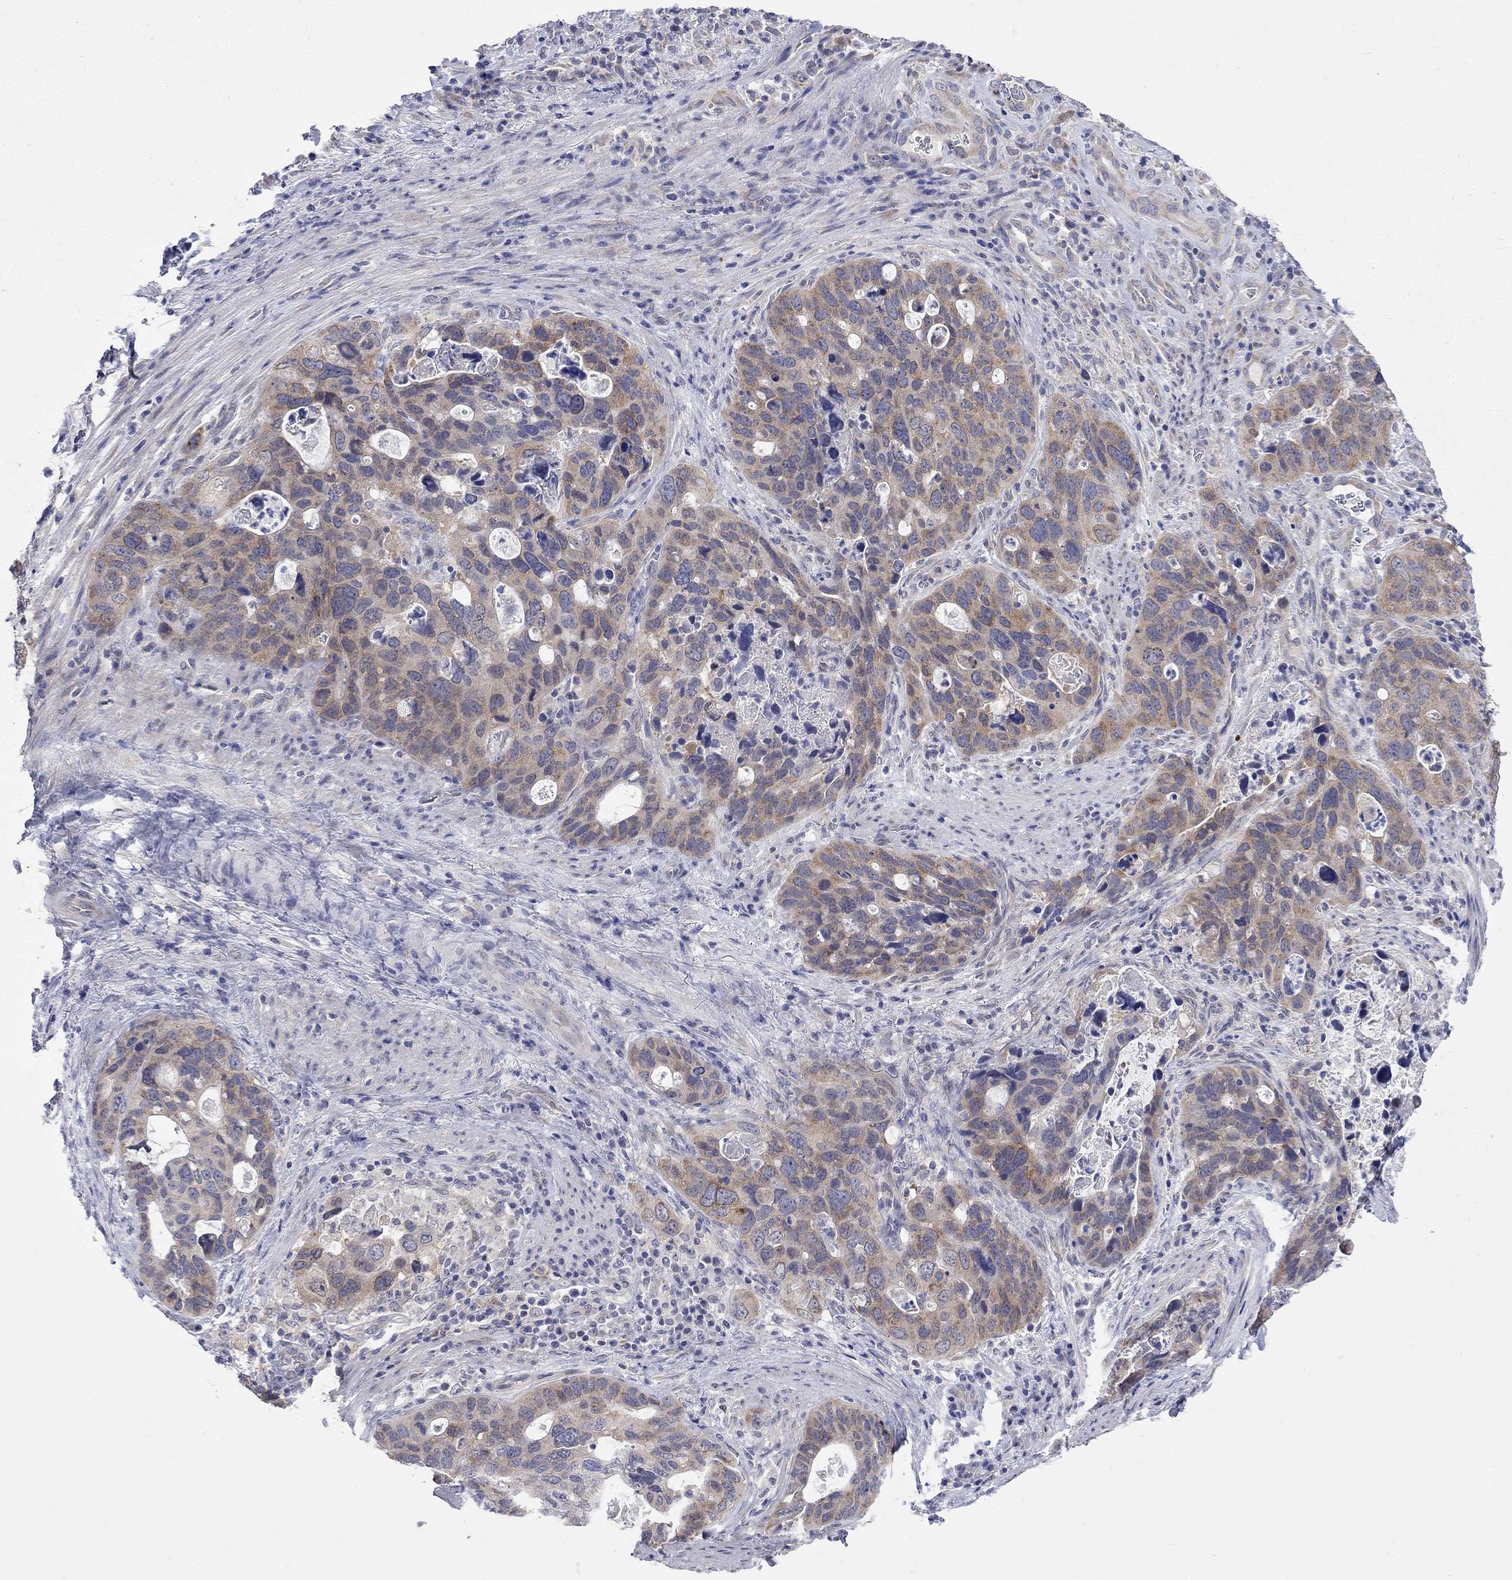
{"staining": {"intensity": "moderate", "quantity": "25%-75%", "location": "cytoplasmic/membranous"}, "tissue": "stomach cancer", "cell_type": "Tumor cells", "image_type": "cancer", "snomed": [{"axis": "morphology", "description": "Adenocarcinoma, NOS"}, {"axis": "topography", "description": "Stomach"}], "caption": "Protein expression analysis of stomach adenocarcinoma exhibits moderate cytoplasmic/membranous staining in approximately 25%-75% of tumor cells. (Brightfield microscopy of DAB IHC at high magnification).", "gene": "CERS1", "patient": {"sex": "male", "age": 54}}